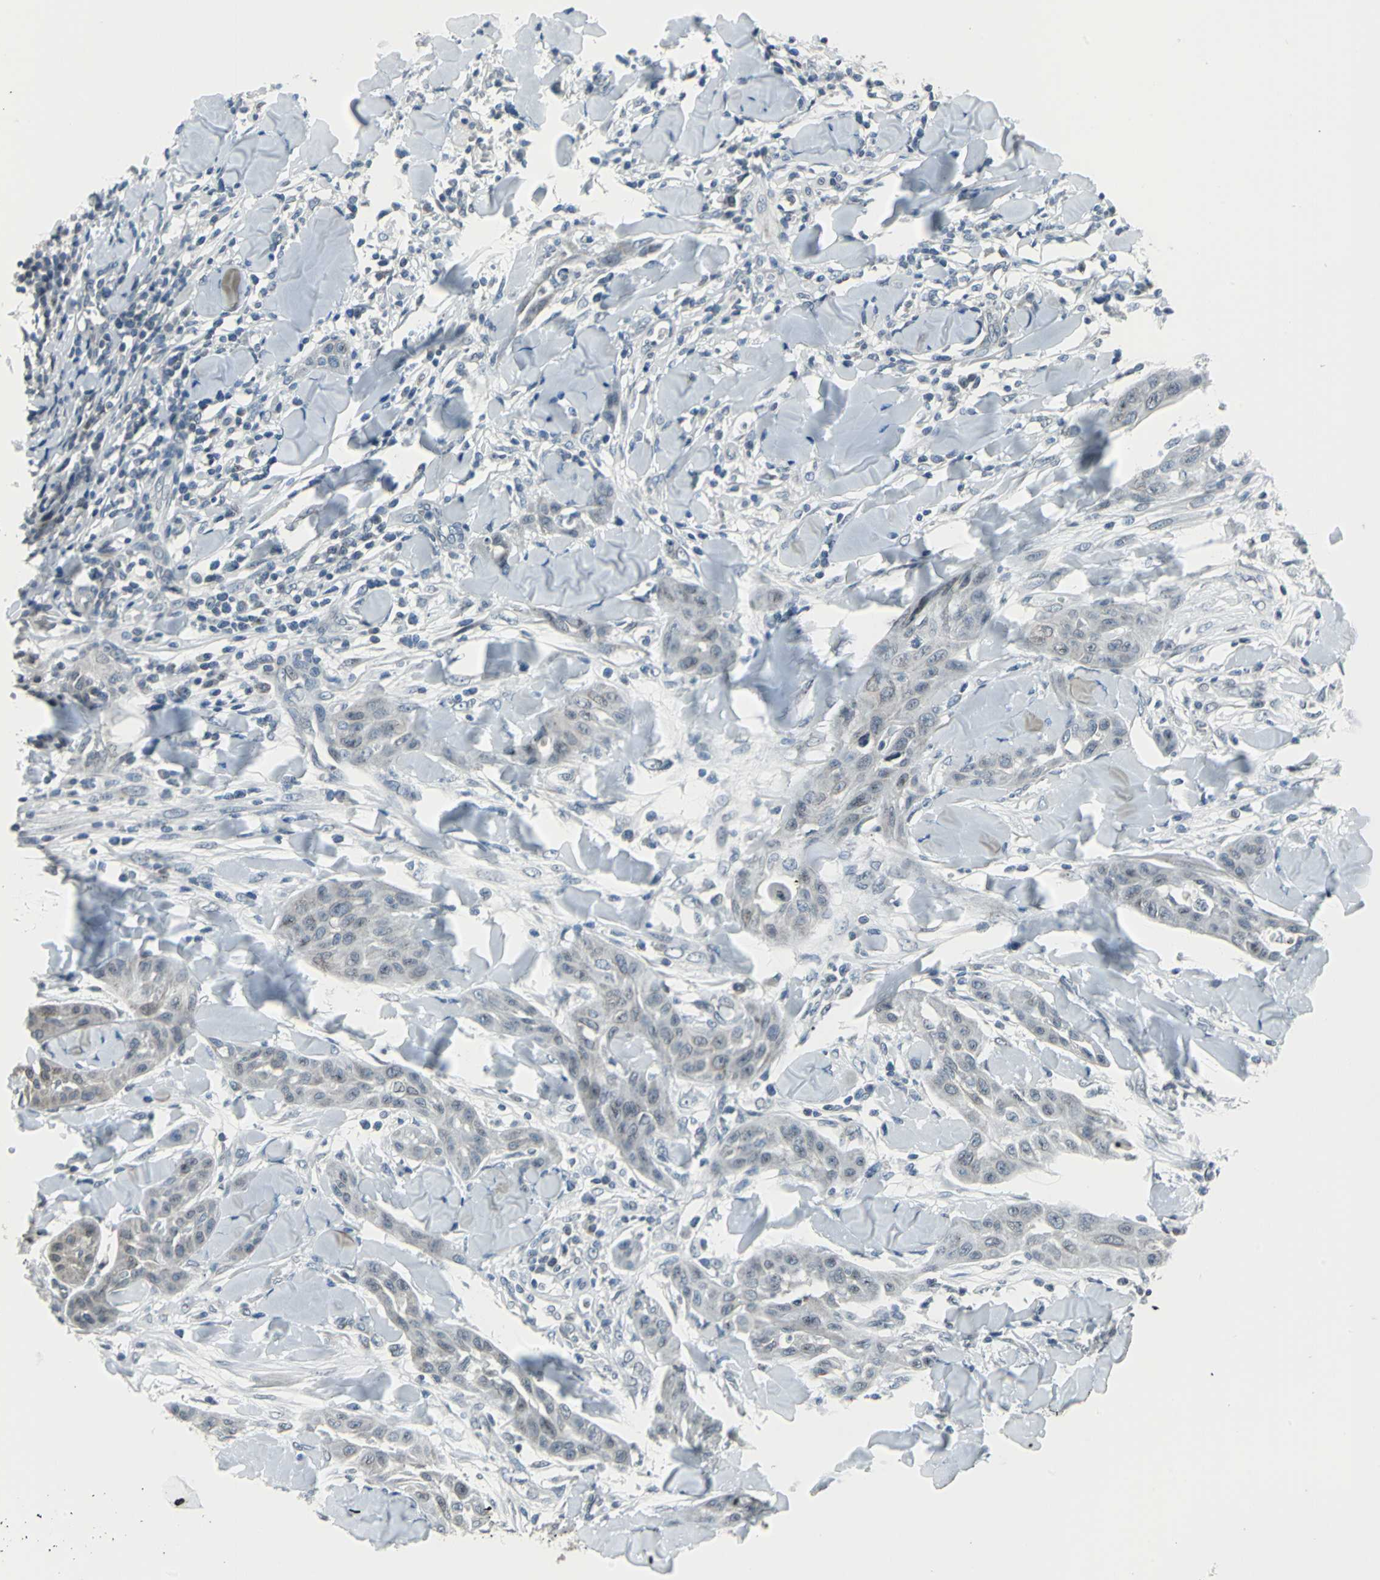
{"staining": {"intensity": "weak", "quantity": "<25%", "location": "cytoplasmic/membranous"}, "tissue": "skin cancer", "cell_type": "Tumor cells", "image_type": "cancer", "snomed": [{"axis": "morphology", "description": "Squamous cell carcinoma, NOS"}, {"axis": "topography", "description": "Skin"}], "caption": "Human skin squamous cell carcinoma stained for a protein using IHC demonstrates no positivity in tumor cells.", "gene": "SNUPN", "patient": {"sex": "male", "age": 24}}